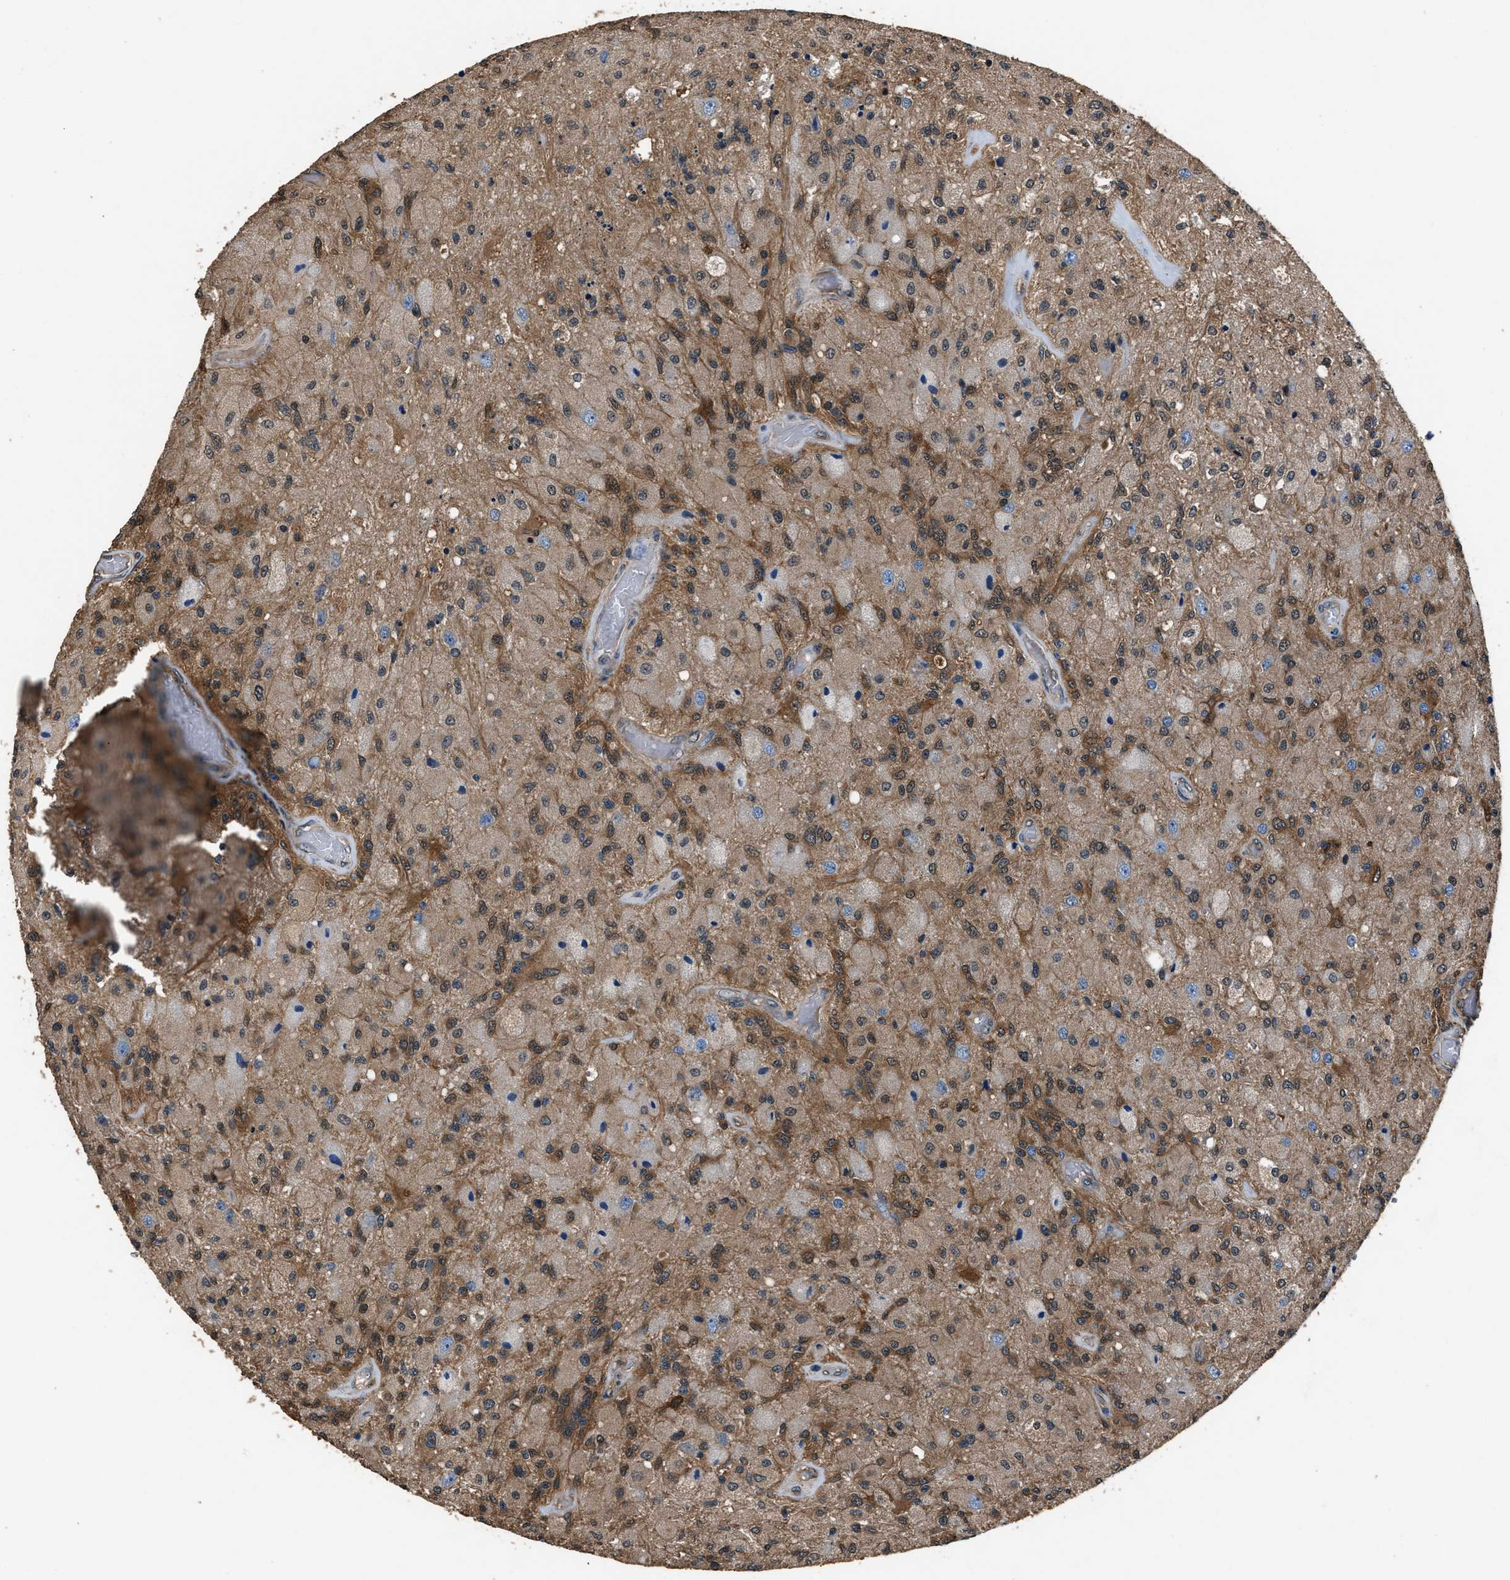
{"staining": {"intensity": "moderate", "quantity": ">75%", "location": "cytoplasmic/membranous"}, "tissue": "glioma", "cell_type": "Tumor cells", "image_type": "cancer", "snomed": [{"axis": "morphology", "description": "Normal tissue, NOS"}, {"axis": "morphology", "description": "Glioma, malignant, High grade"}, {"axis": "topography", "description": "Cerebral cortex"}], "caption": "Immunohistochemical staining of glioma reveals medium levels of moderate cytoplasmic/membranous positivity in approximately >75% of tumor cells.", "gene": "GSTP1", "patient": {"sex": "male", "age": 77}}